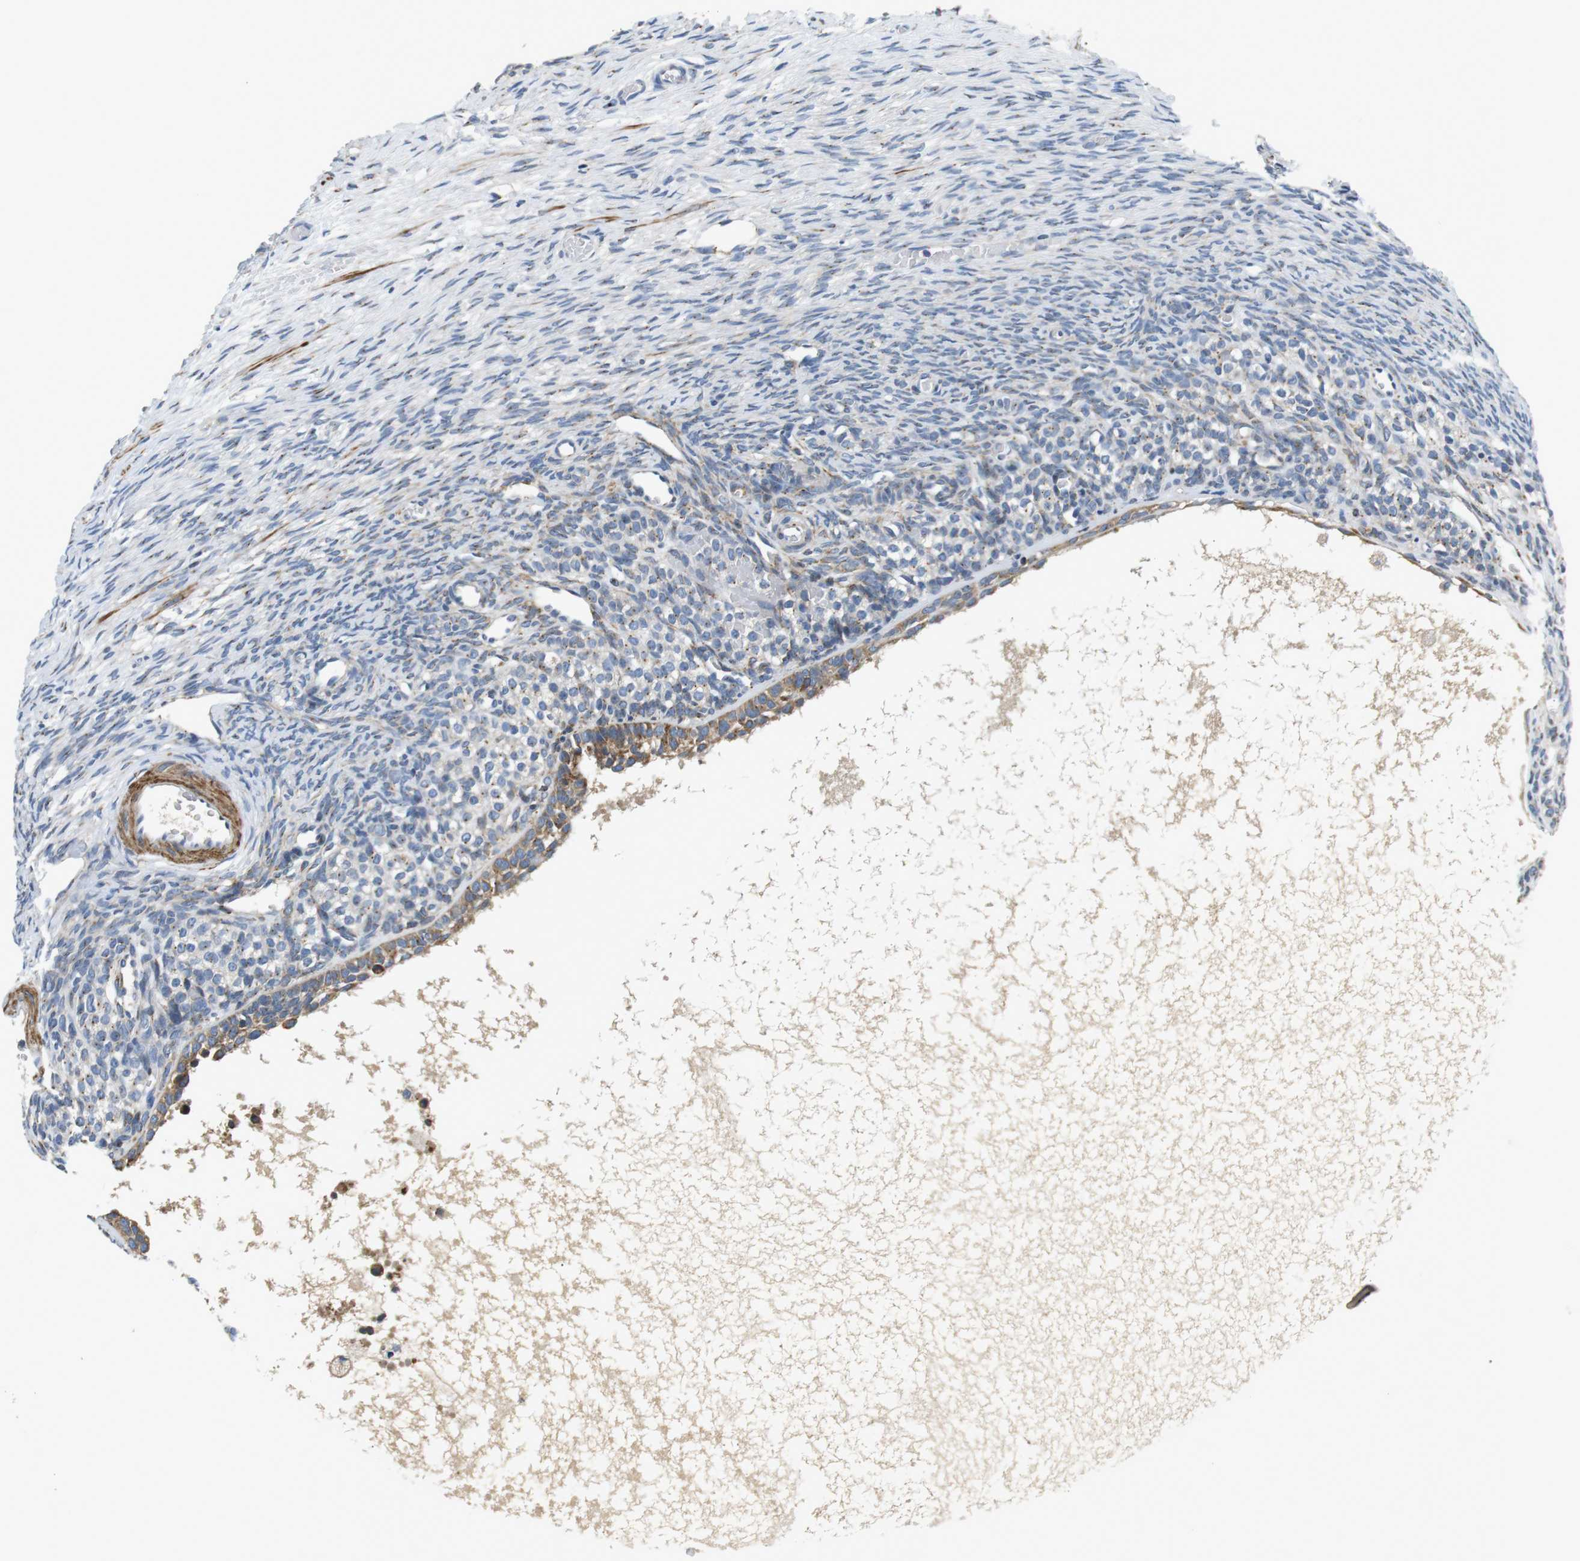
{"staining": {"intensity": "weak", "quantity": "25%-75%", "location": "cytoplasmic/membranous"}, "tissue": "ovary", "cell_type": "Ovarian stroma cells", "image_type": "normal", "snomed": [{"axis": "morphology", "description": "Normal tissue, NOS"}, {"axis": "topography", "description": "Ovary"}], "caption": "Immunohistochemical staining of normal ovary reveals 25%-75% levels of weak cytoplasmic/membranous protein staining in approximately 25%-75% of ovarian stroma cells.", "gene": "UNC5CL", "patient": {"sex": "female", "age": 27}}